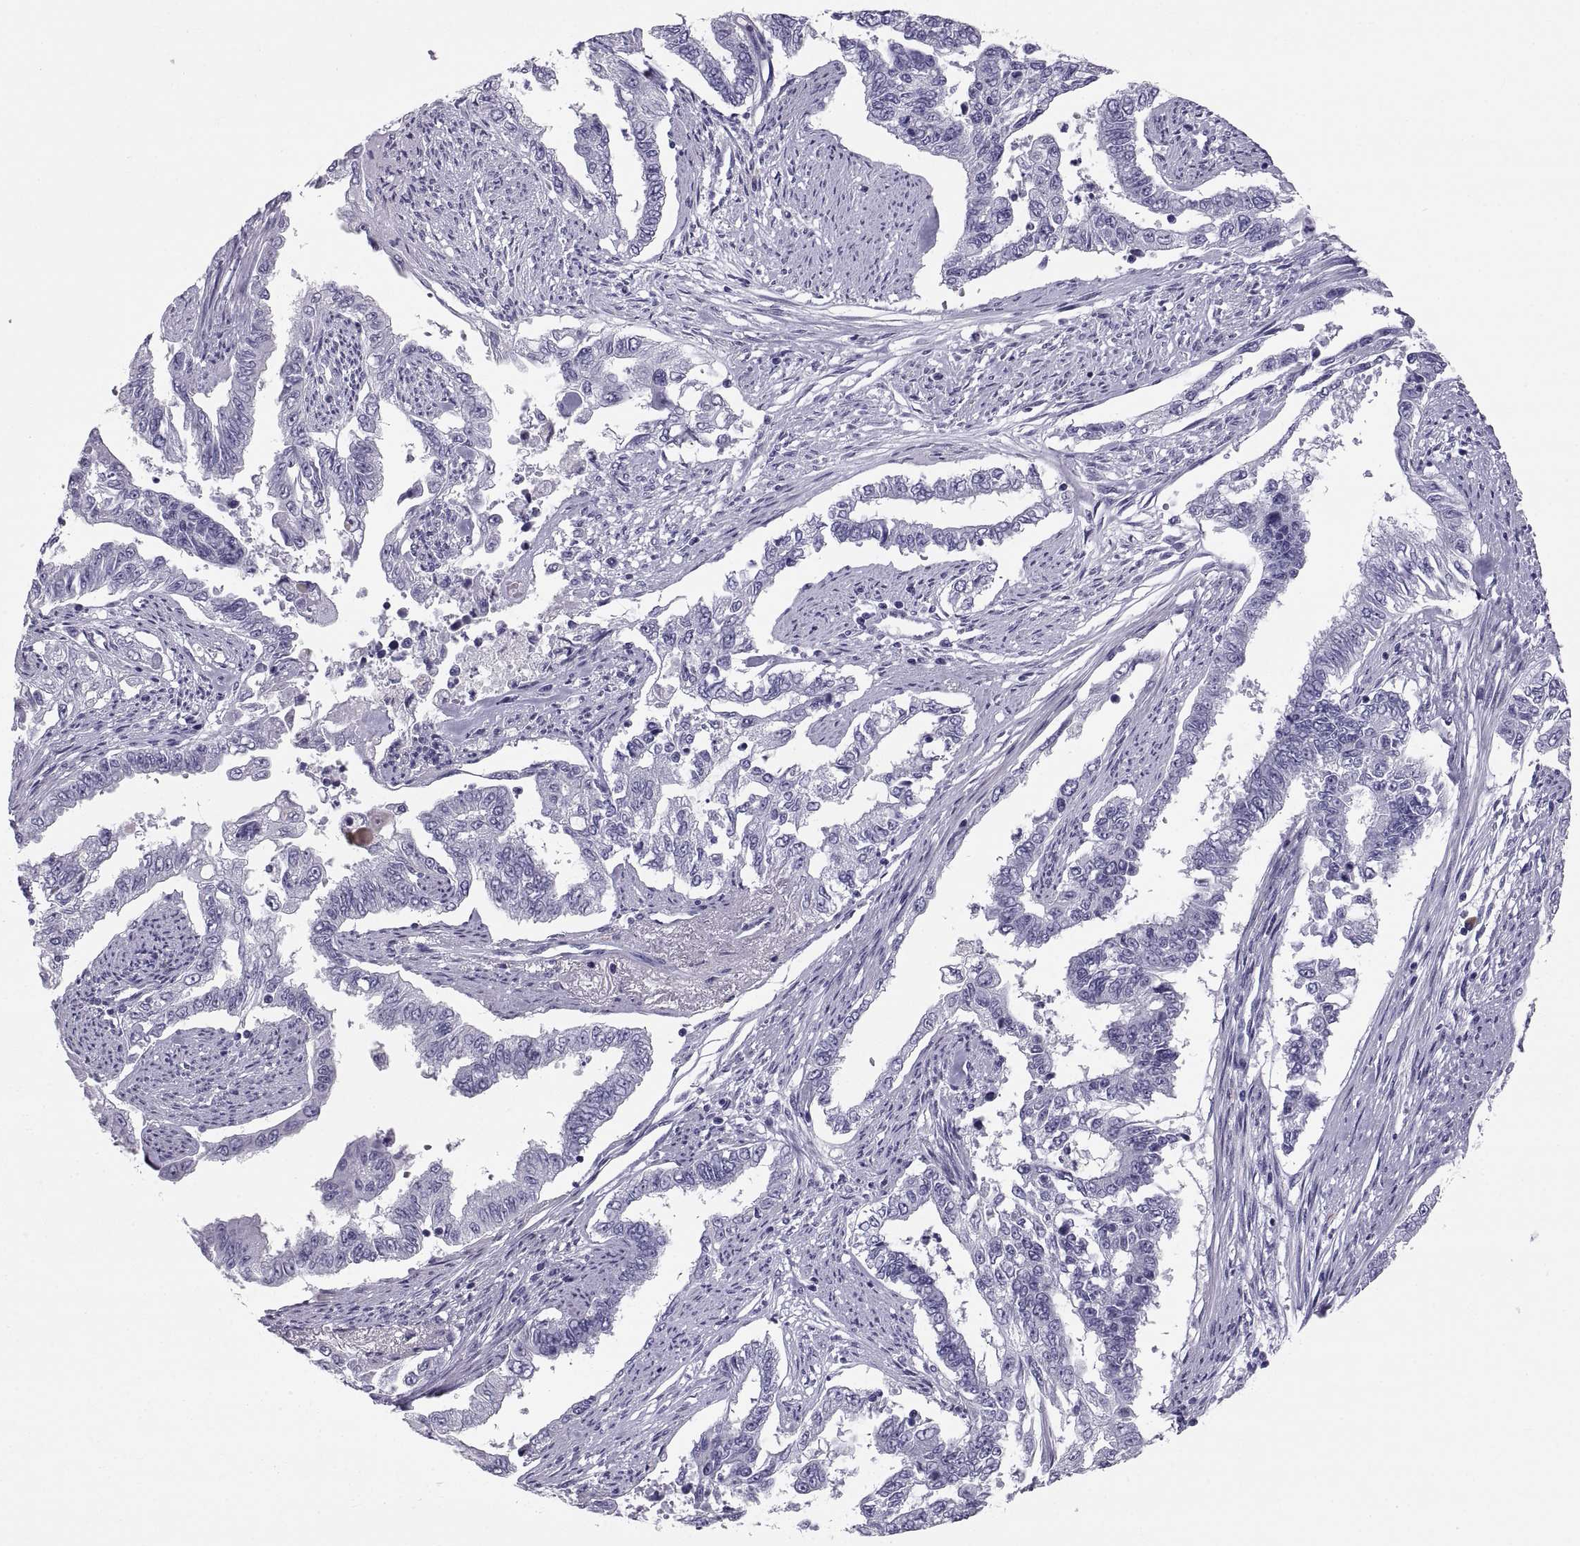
{"staining": {"intensity": "negative", "quantity": "none", "location": "none"}, "tissue": "endometrial cancer", "cell_type": "Tumor cells", "image_type": "cancer", "snomed": [{"axis": "morphology", "description": "Adenocarcinoma, NOS"}, {"axis": "topography", "description": "Uterus"}], "caption": "IHC micrograph of neoplastic tissue: human endometrial cancer stained with DAB (3,3'-diaminobenzidine) shows no significant protein positivity in tumor cells.", "gene": "CT47A10", "patient": {"sex": "female", "age": 59}}